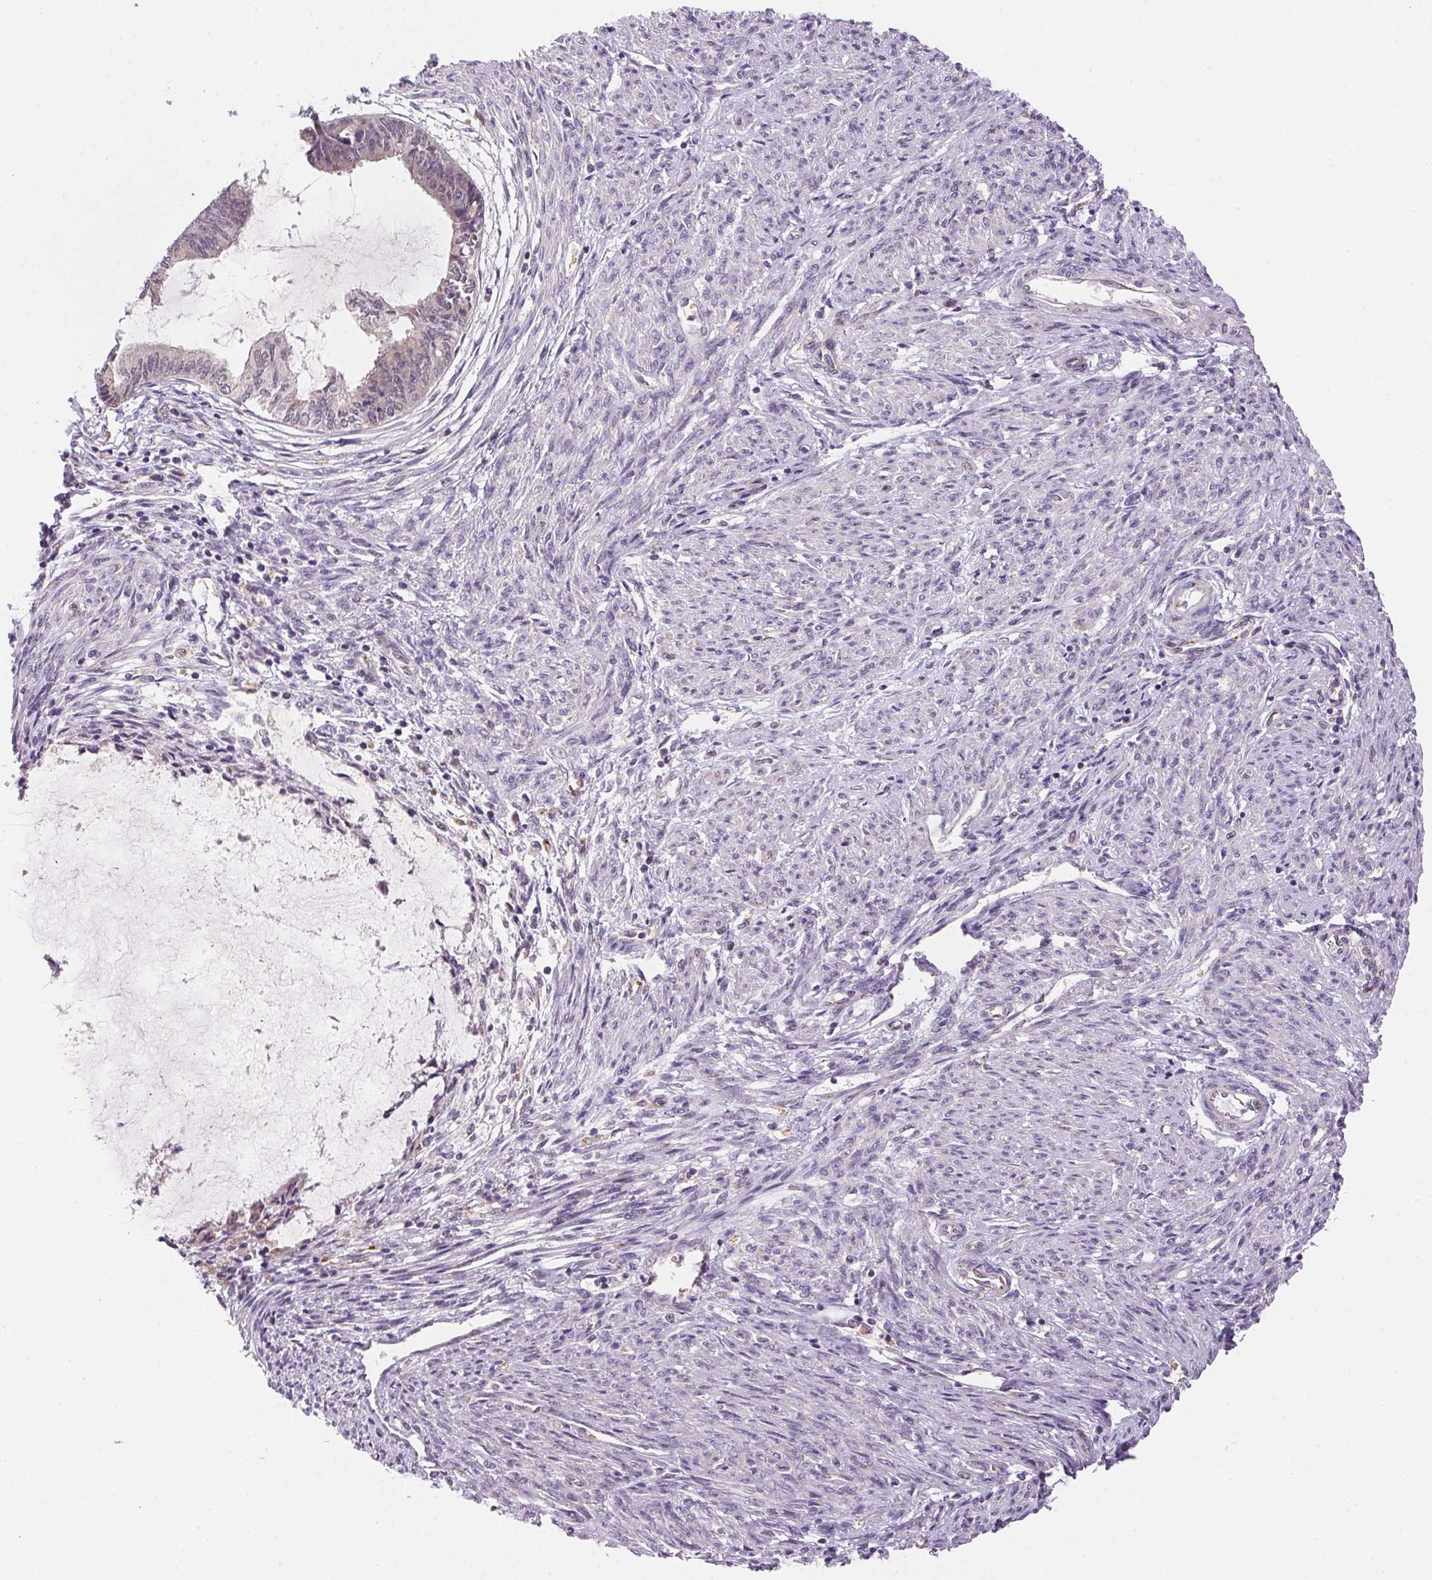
{"staining": {"intensity": "negative", "quantity": "none", "location": "none"}, "tissue": "endometrial cancer", "cell_type": "Tumor cells", "image_type": "cancer", "snomed": [{"axis": "morphology", "description": "Adenocarcinoma, NOS"}, {"axis": "topography", "description": "Endometrium"}], "caption": "This is an IHC photomicrograph of human endometrial adenocarcinoma. There is no staining in tumor cells.", "gene": "METTL13", "patient": {"sex": "female", "age": 86}}